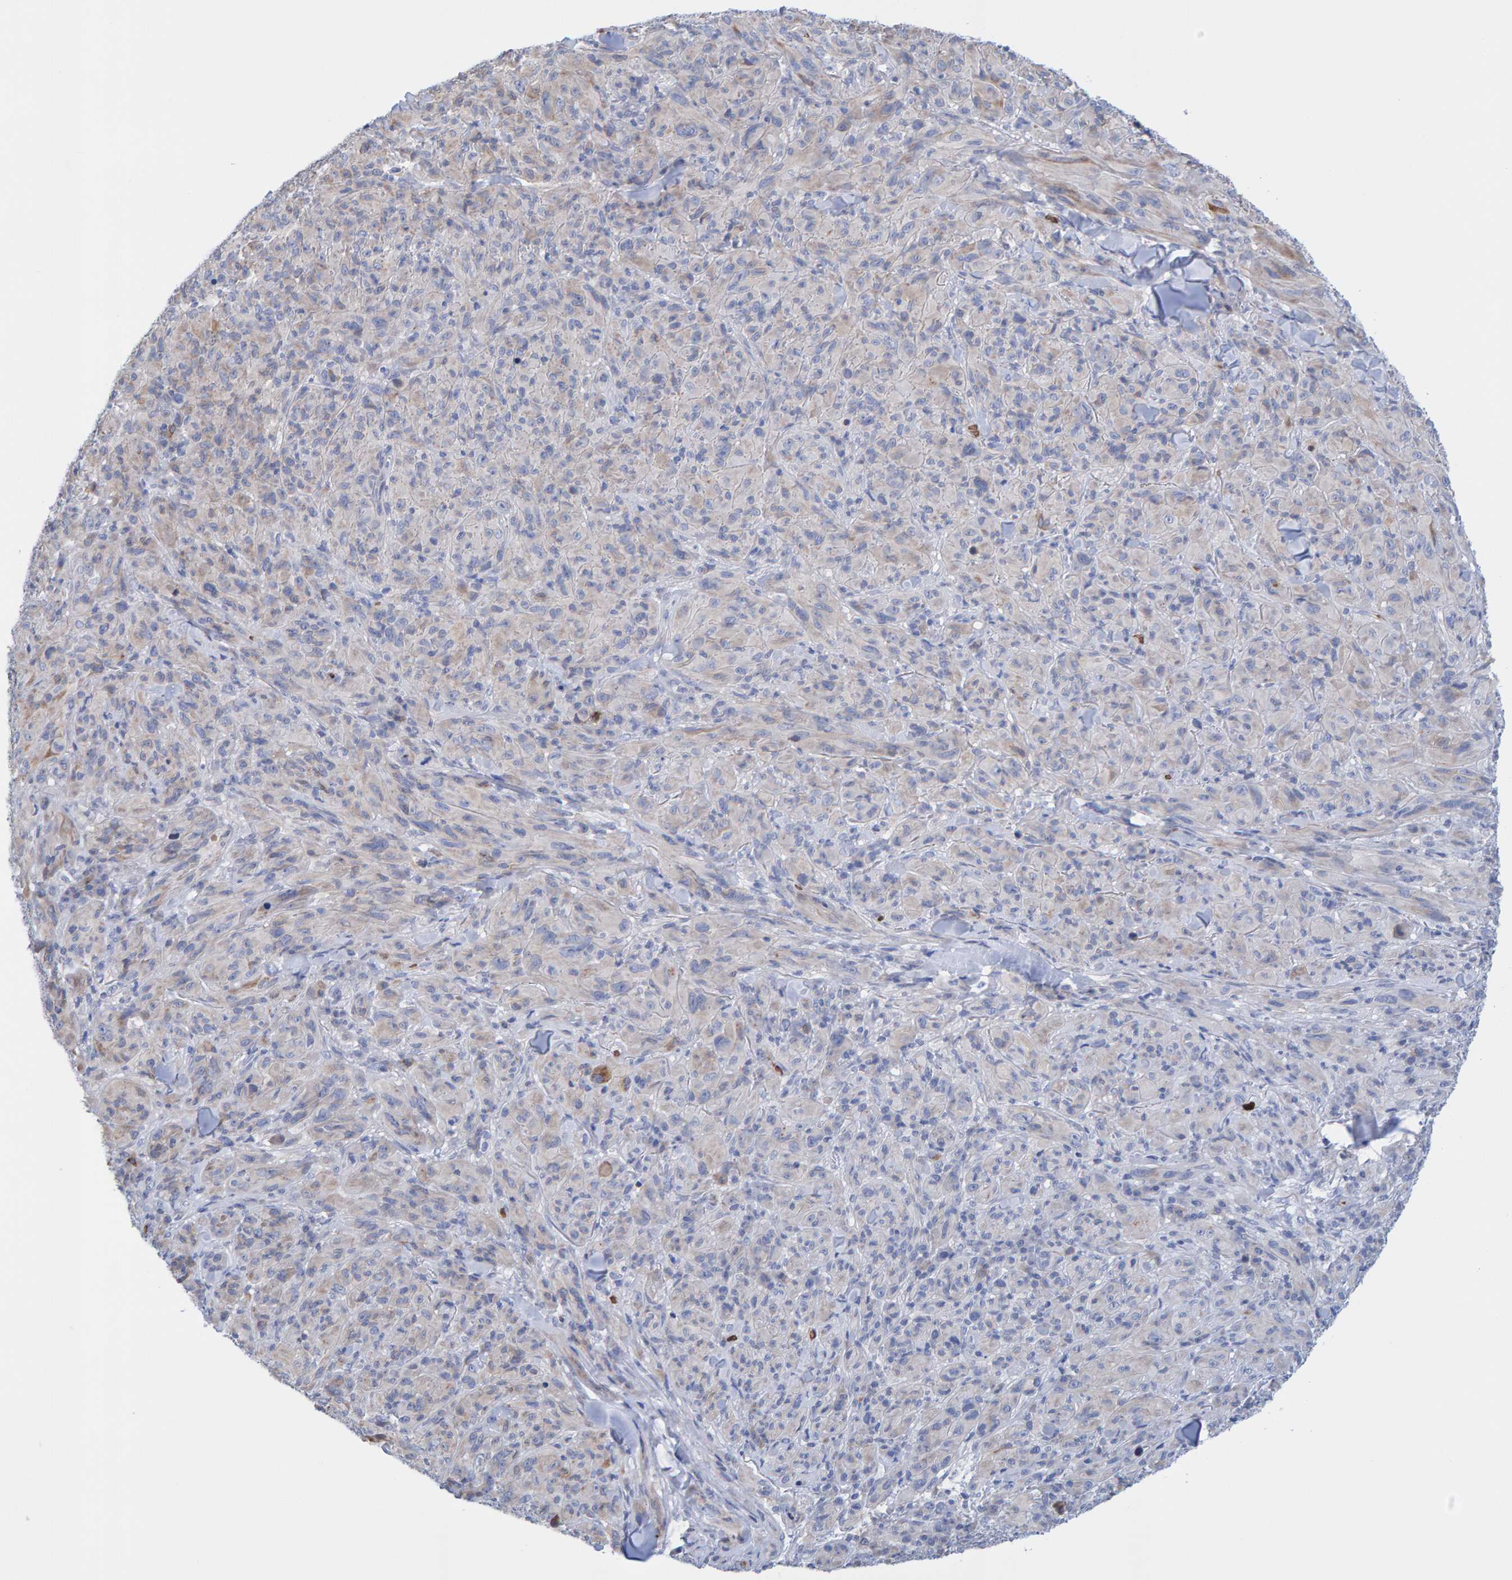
{"staining": {"intensity": "weak", "quantity": "25%-75%", "location": "cytoplasmic/membranous"}, "tissue": "melanoma", "cell_type": "Tumor cells", "image_type": "cancer", "snomed": [{"axis": "morphology", "description": "Malignant melanoma, NOS"}, {"axis": "topography", "description": "Skin of head"}], "caption": "Immunohistochemical staining of malignant melanoma reveals weak cytoplasmic/membranous protein expression in about 25%-75% of tumor cells.", "gene": "VPS9D1", "patient": {"sex": "male", "age": 96}}